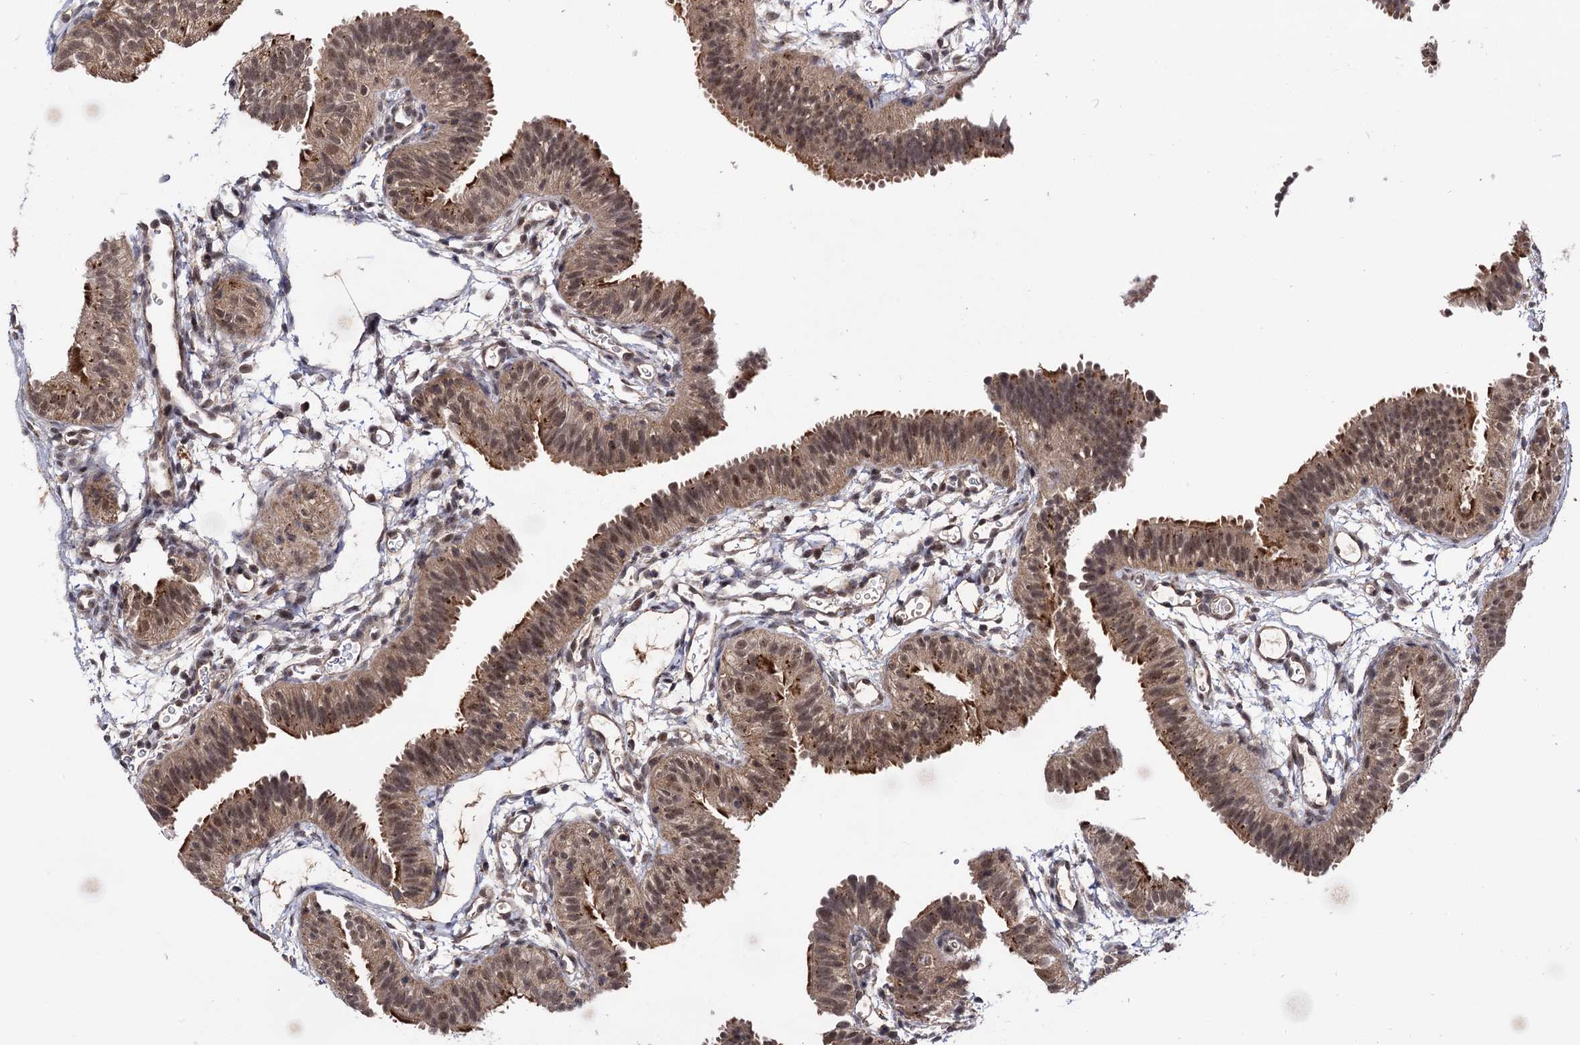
{"staining": {"intensity": "moderate", "quantity": ">75%", "location": "cytoplasmic/membranous"}, "tissue": "fallopian tube", "cell_type": "Glandular cells", "image_type": "normal", "snomed": [{"axis": "morphology", "description": "Normal tissue, NOS"}, {"axis": "topography", "description": "Fallopian tube"}], "caption": "Protein expression analysis of normal fallopian tube exhibits moderate cytoplasmic/membranous staining in approximately >75% of glandular cells. The staining was performed using DAB, with brown indicating positive protein expression. Nuclei are stained blue with hematoxylin.", "gene": "MICAL2", "patient": {"sex": "female", "age": 35}}